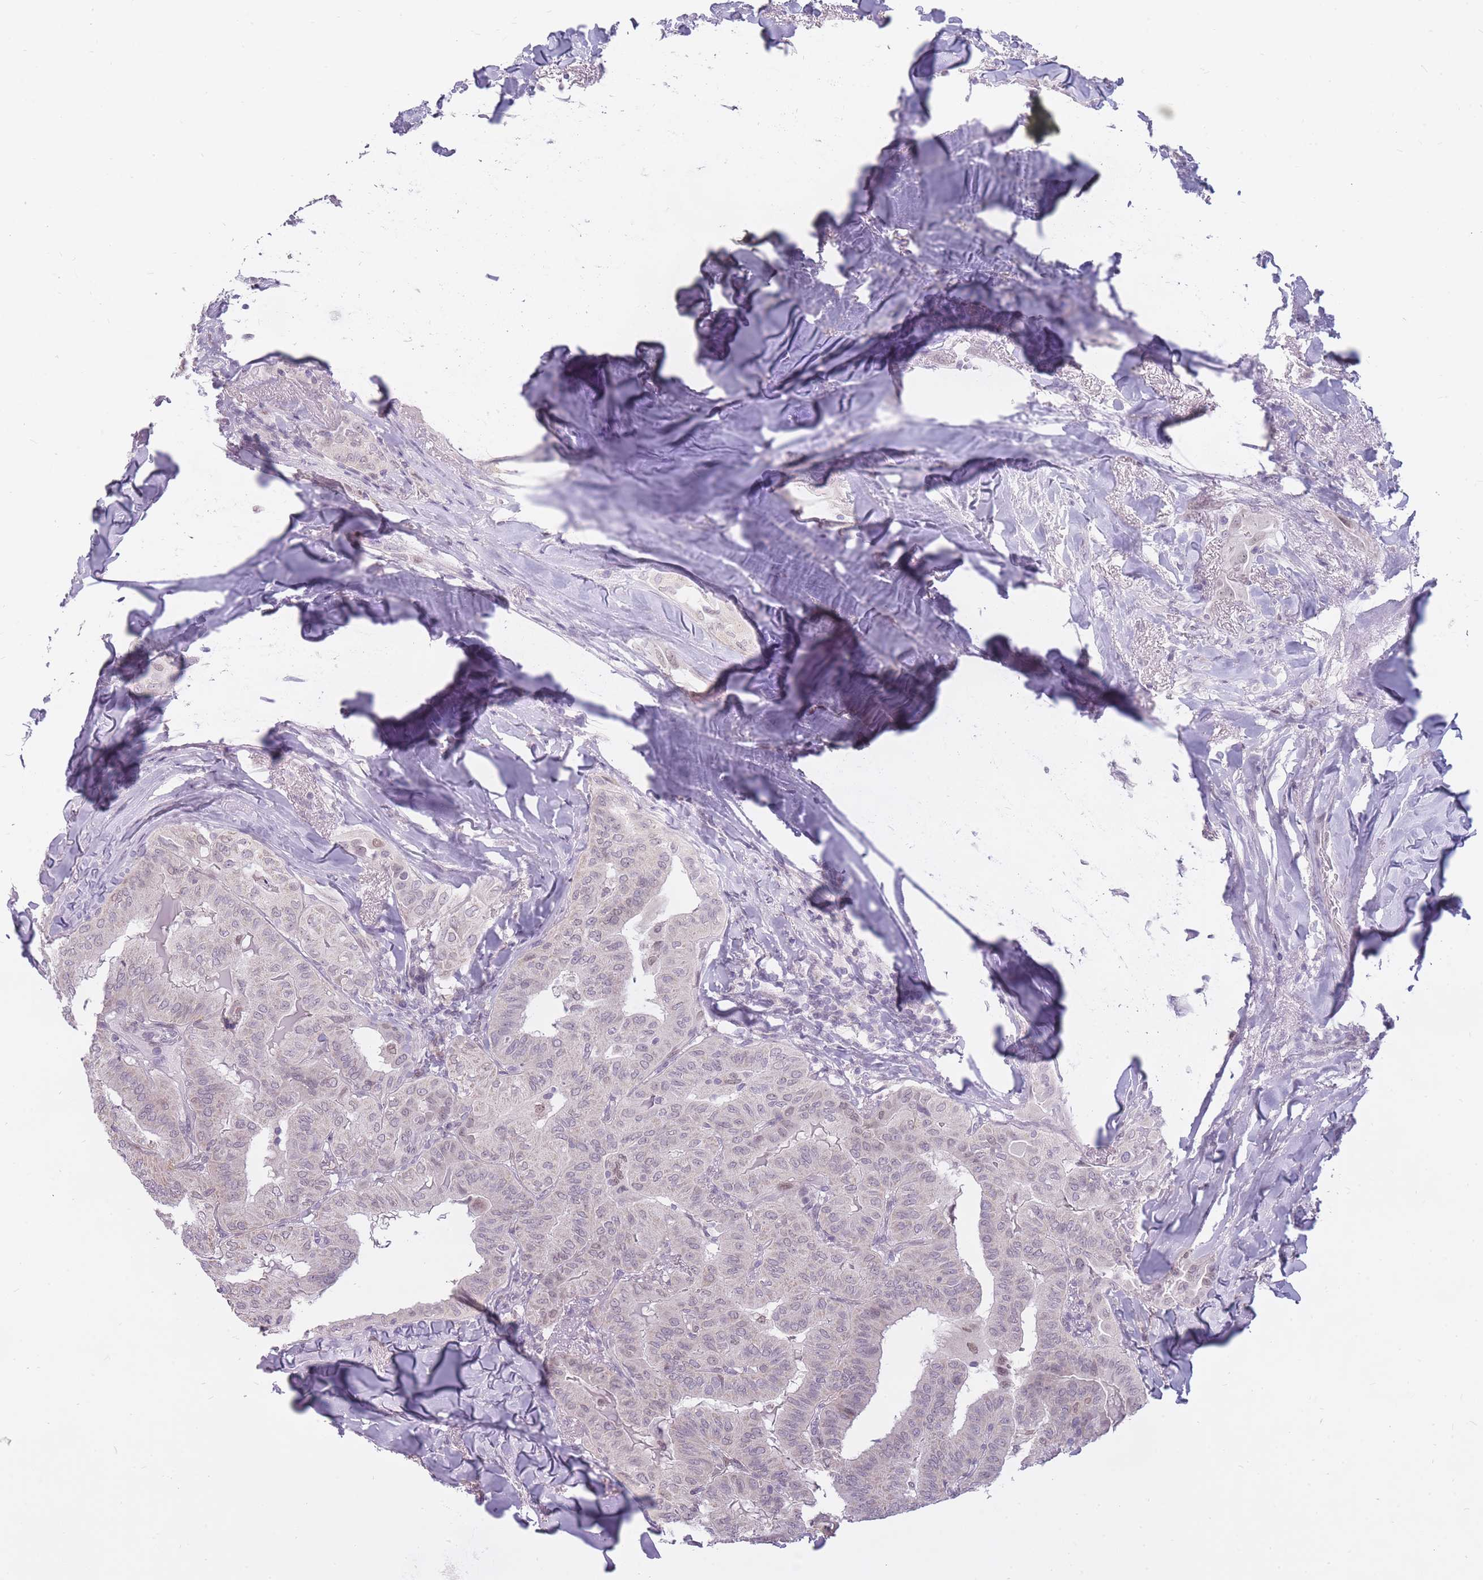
{"staining": {"intensity": "weak", "quantity": "25%-75%", "location": "nuclear"}, "tissue": "thyroid cancer", "cell_type": "Tumor cells", "image_type": "cancer", "snomed": [{"axis": "morphology", "description": "Papillary adenocarcinoma, NOS"}, {"axis": "topography", "description": "Thyroid gland"}], "caption": "The image reveals staining of thyroid cancer (papillary adenocarcinoma), revealing weak nuclear protein positivity (brown color) within tumor cells.", "gene": "POMZP3", "patient": {"sex": "female", "age": 68}}